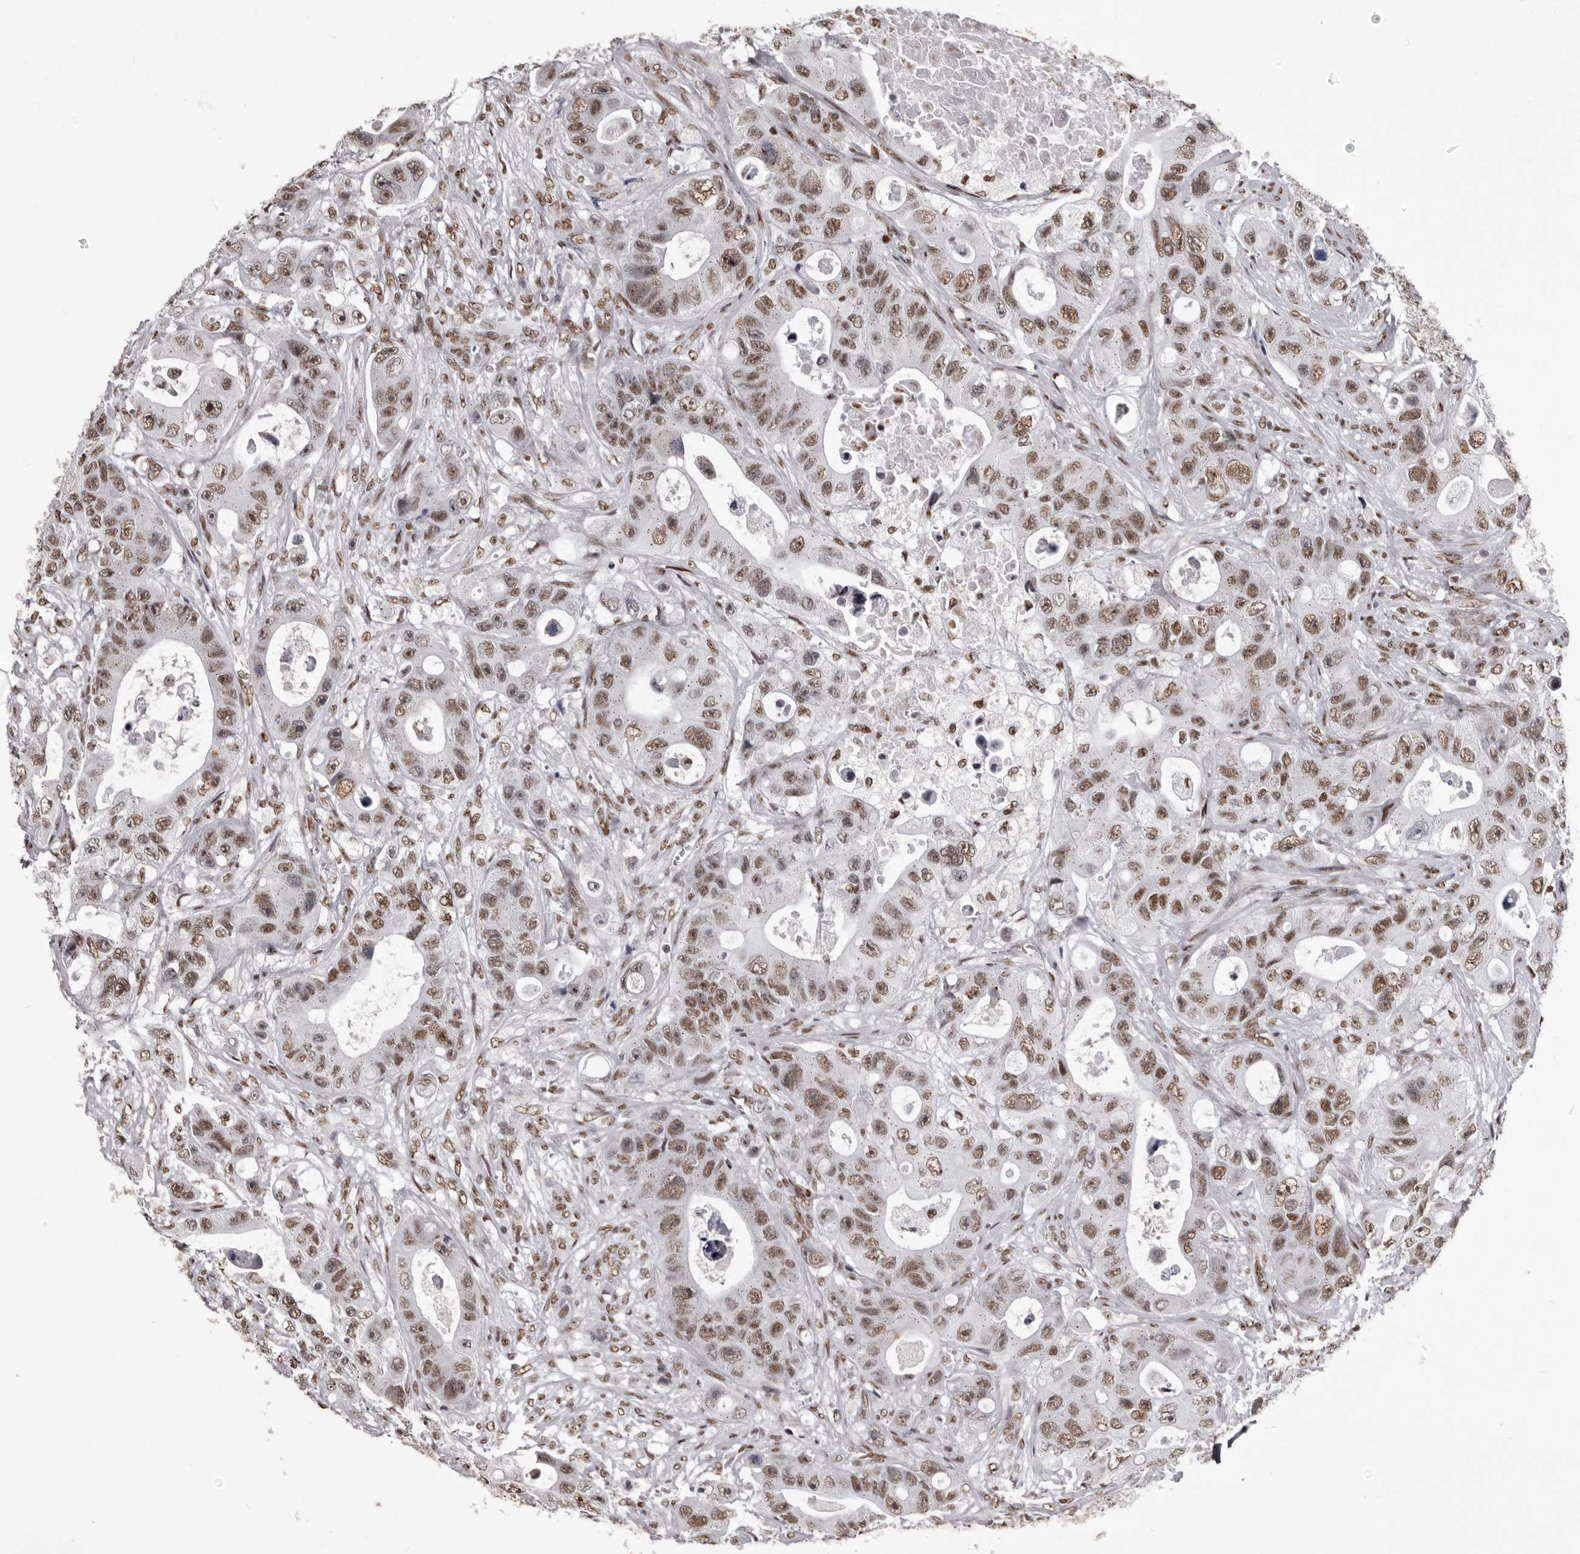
{"staining": {"intensity": "moderate", "quantity": ">75%", "location": "nuclear"}, "tissue": "colorectal cancer", "cell_type": "Tumor cells", "image_type": "cancer", "snomed": [{"axis": "morphology", "description": "Adenocarcinoma, NOS"}, {"axis": "topography", "description": "Colon"}], "caption": "Protein staining exhibits moderate nuclear staining in about >75% of tumor cells in adenocarcinoma (colorectal).", "gene": "NUMA1", "patient": {"sex": "female", "age": 46}}